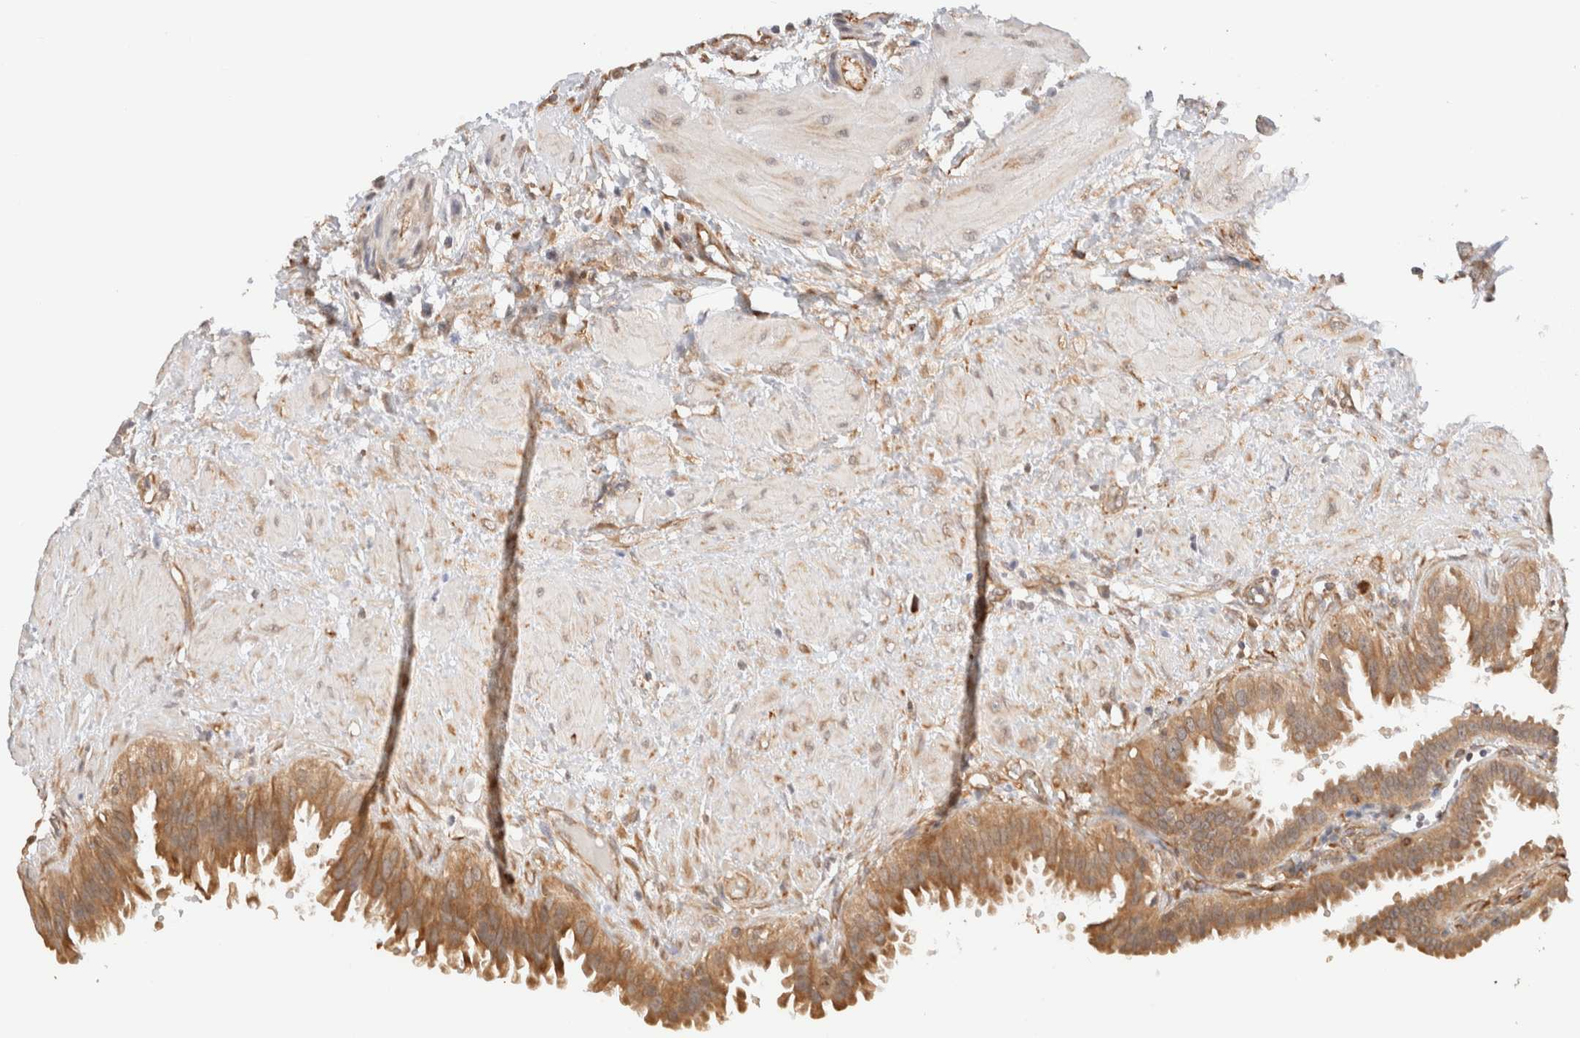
{"staining": {"intensity": "moderate", "quantity": "25%-75%", "location": "cytoplasmic/membranous"}, "tissue": "fallopian tube", "cell_type": "Glandular cells", "image_type": "normal", "snomed": [{"axis": "morphology", "description": "Normal tissue, NOS"}, {"axis": "topography", "description": "Fallopian tube"}, {"axis": "topography", "description": "Placenta"}], "caption": "An image showing moderate cytoplasmic/membranous staining in approximately 25%-75% of glandular cells in unremarkable fallopian tube, as visualized by brown immunohistochemical staining.", "gene": "SYVN1", "patient": {"sex": "female", "age": 34}}